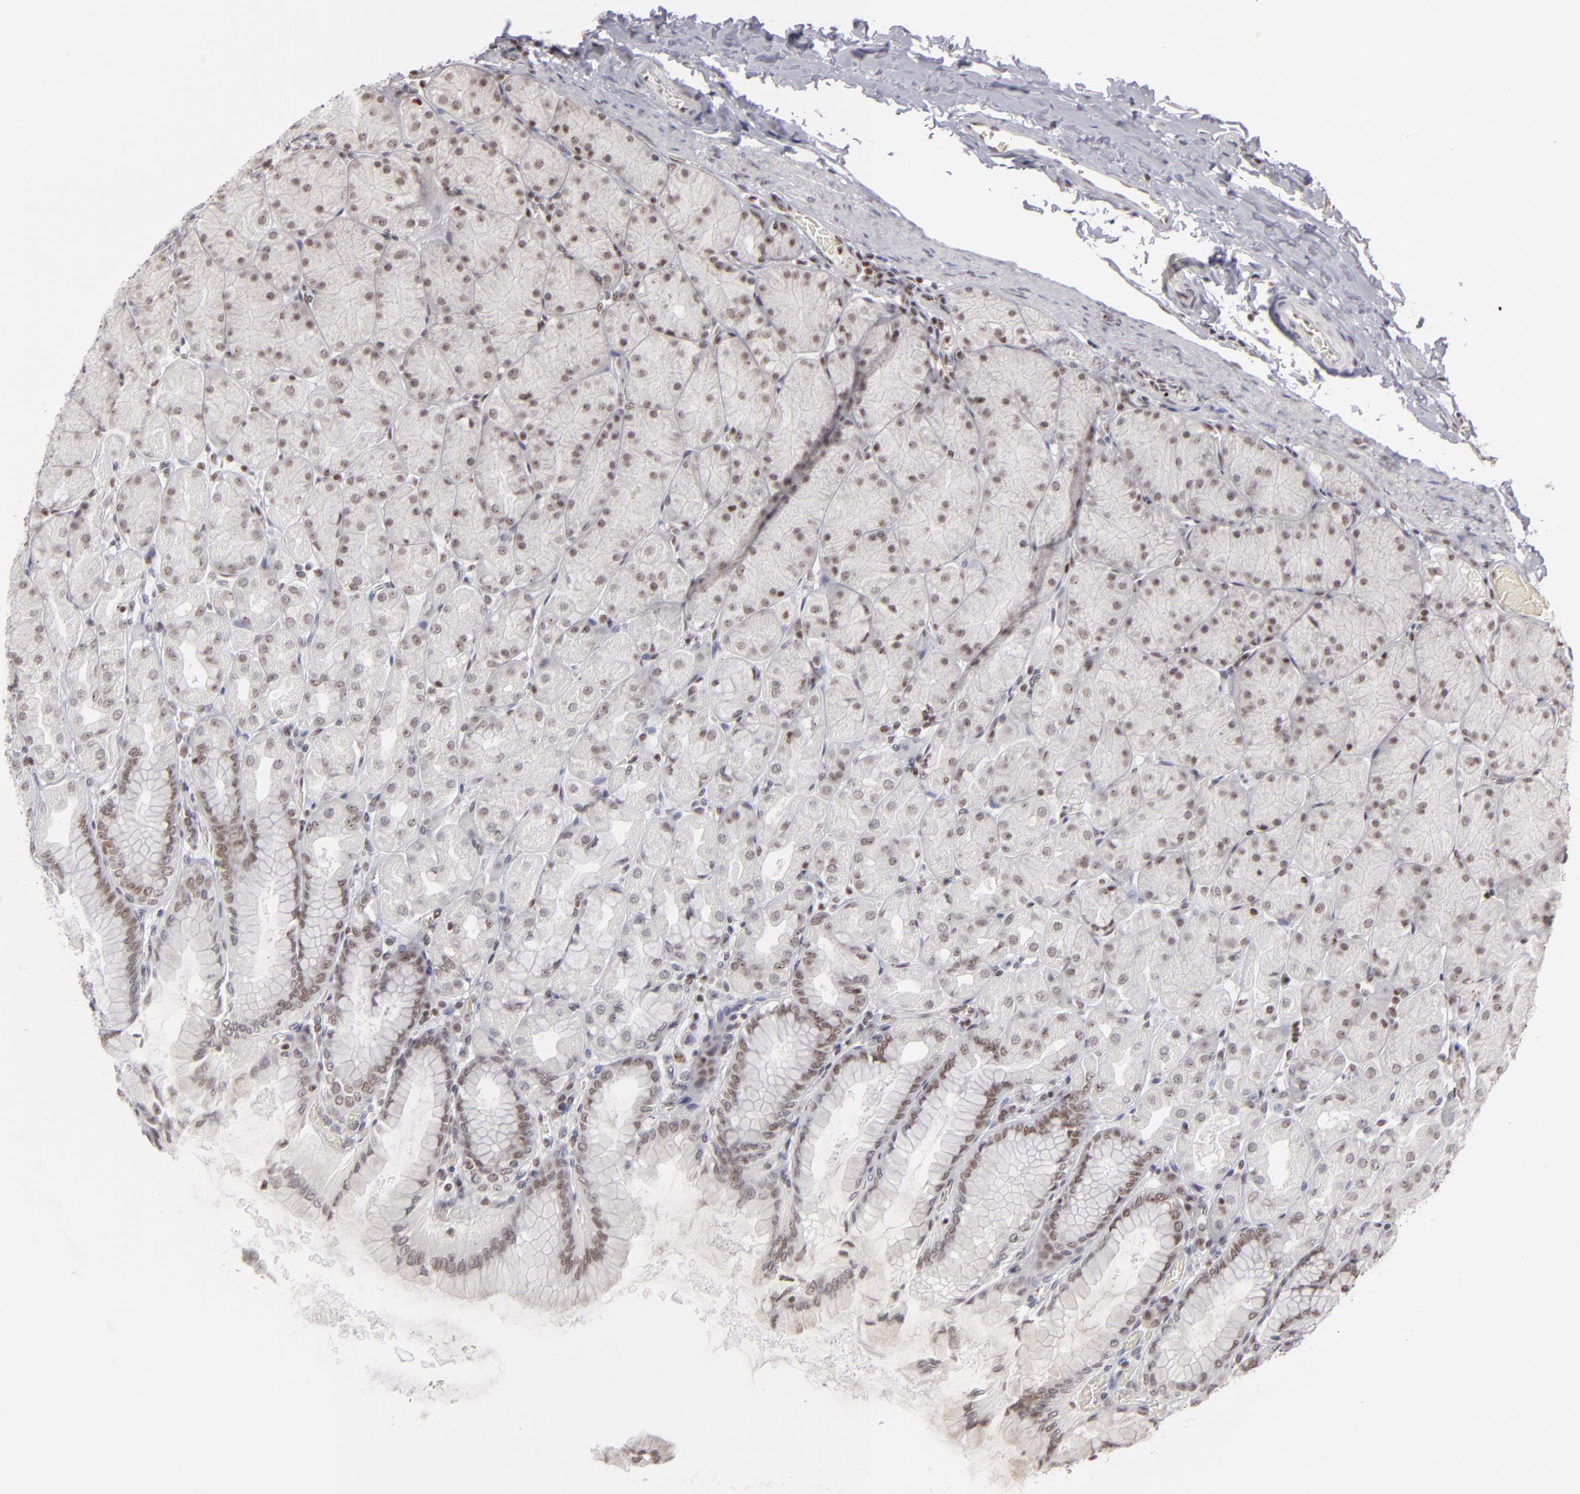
{"staining": {"intensity": "moderate", "quantity": ">75%", "location": "nuclear"}, "tissue": "stomach", "cell_type": "Glandular cells", "image_type": "normal", "snomed": [{"axis": "morphology", "description": "Normal tissue, NOS"}, {"axis": "topography", "description": "Stomach, upper"}], "caption": "A medium amount of moderate nuclear expression is identified in approximately >75% of glandular cells in benign stomach.", "gene": "DAXX", "patient": {"sex": "female", "age": 56}}